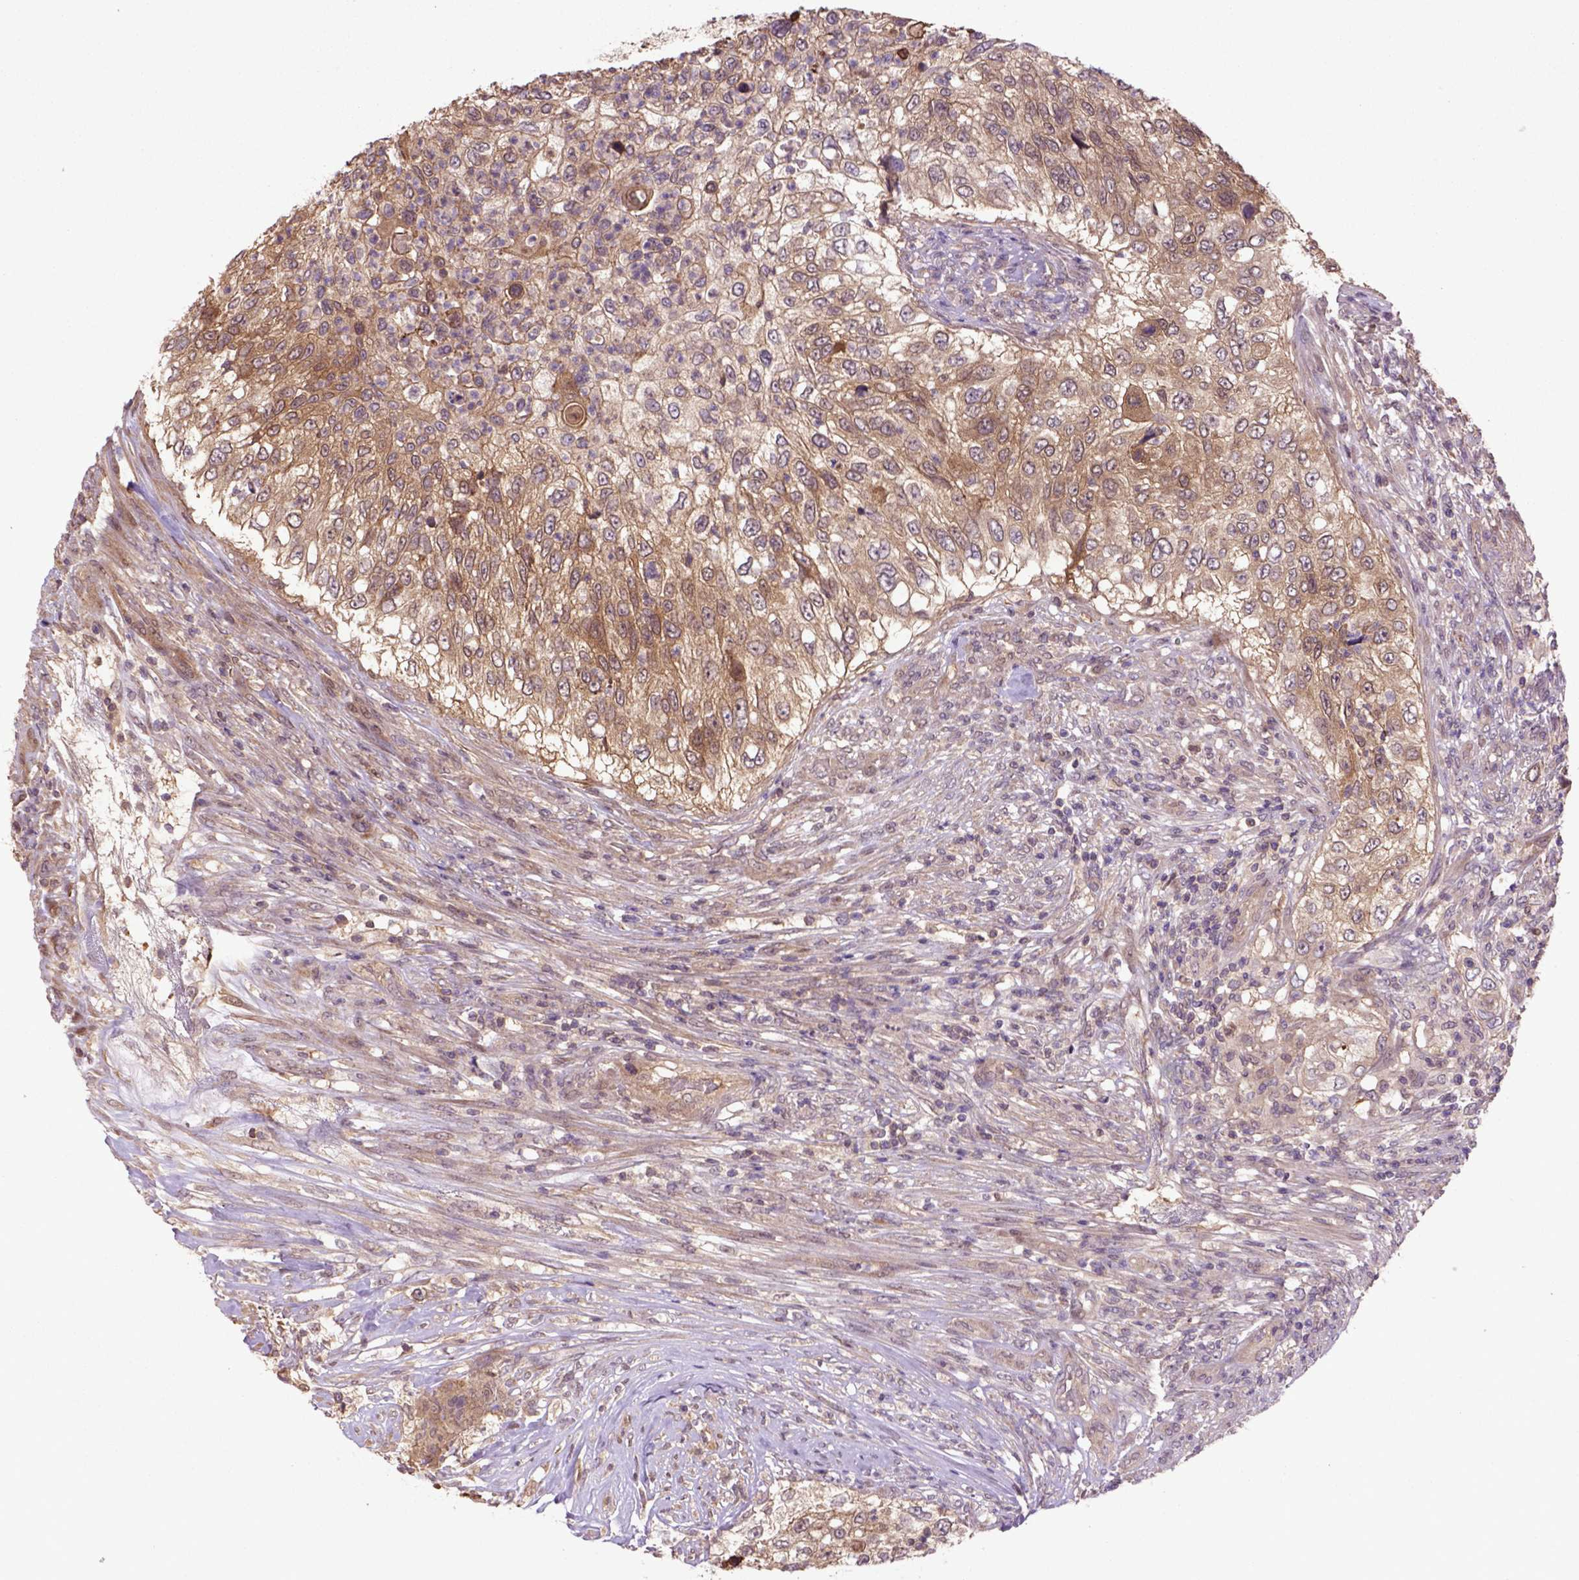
{"staining": {"intensity": "moderate", "quantity": ">75%", "location": "cytoplasmic/membranous"}, "tissue": "urothelial cancer", "cell_type": "Tumor cells", "image_type": "cancer", "snomed": [{"axis": "morphology", "description": "Urothelial carcinoma, High grade"}, {"axis": "topography", "description": "Urinary bladder"}], "caption": "Brown immunohistochemical staining in urothelial cancer exhibits moderate cytoplasmic/membranous expression in about >75% of tumor cells. The protein is shown in brown color, while the nuclei are stained blue.", "gene": "HSPBP1", "patient": {"sex": "female", "age": 60}}